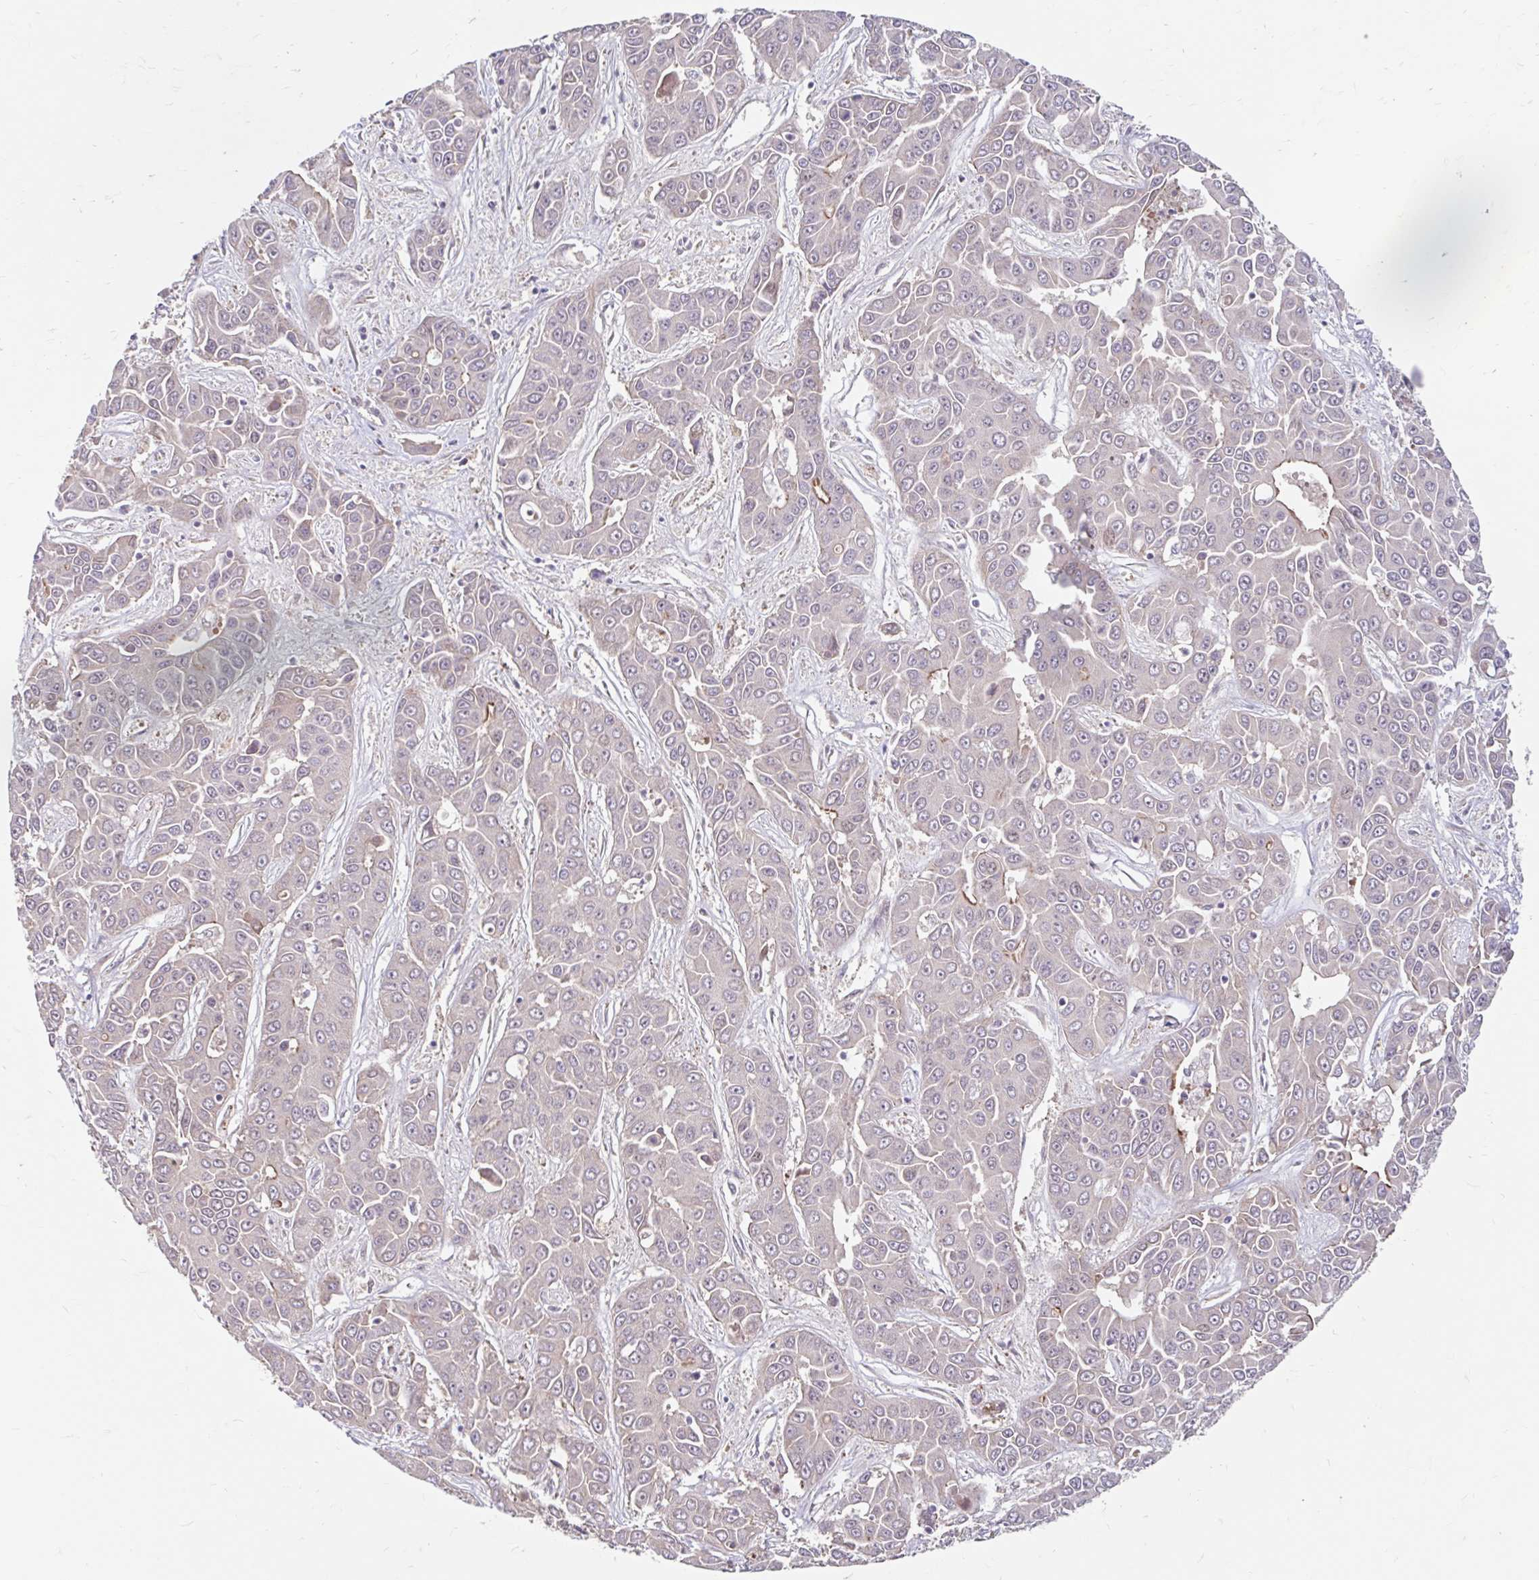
{"staining": {"intensity": "weak", "quantity": "<25%", "location": "cytoplasmic/membranous"}, "tissue": "liver cancer", "cell_type": "Tumor cells", "image_type": "cancer", "snomed": [{"axis": "morphology", "description": "Cholangiocarcinoma"}, {"axis": "topography", "description": "Liver"}], "caption": "Tumor cells are negative for brown protein staining in liver cancer (cholangiocarcinoma). Nuclei are stained in blue.", "gene": "STYXL1", "patient": {"sex": "female", "age": 52}}